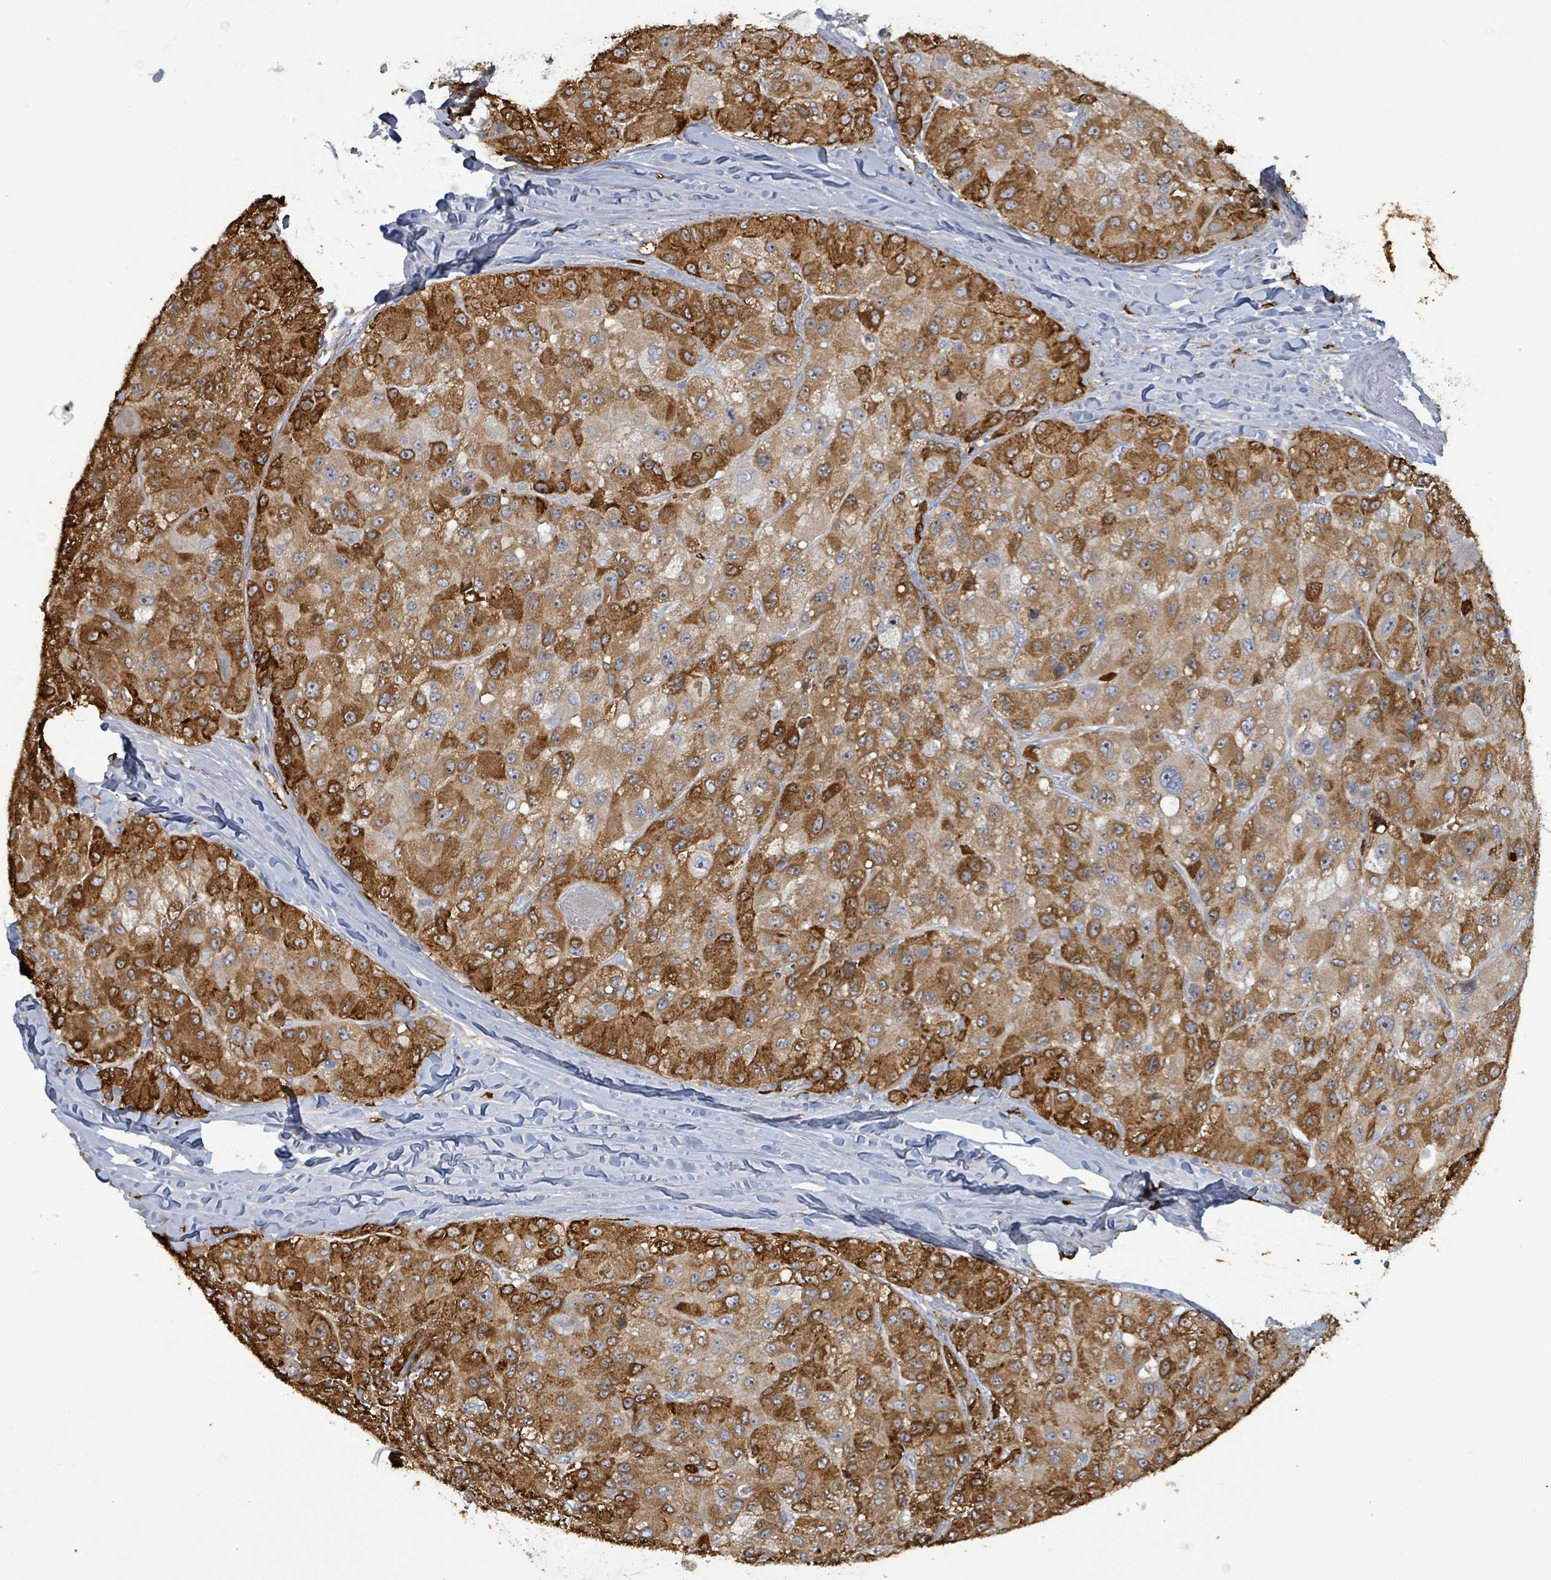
{"staining": {"intensity": "strong", "quantity": "25%-75%", "location": "cytoplasmic/membranous"}, "tissue": "liver cancer", "cell_type": "Tumor cells", "image_type": "cancer", "snomed": [{"axis": "morphology", "description": "Carcinoma, Hepatocellular, NOS"}, {"axis": "topography", "description": "Liver"}], "caption": "Protein staining of liver hepatocellular carcinoma tissue exhibits strong cytoplasmic/membranous staining in approximately 25%-75% of tumor cells.", "gene": "FAM210A", "patient": {"sex": "male", "age": 80}}